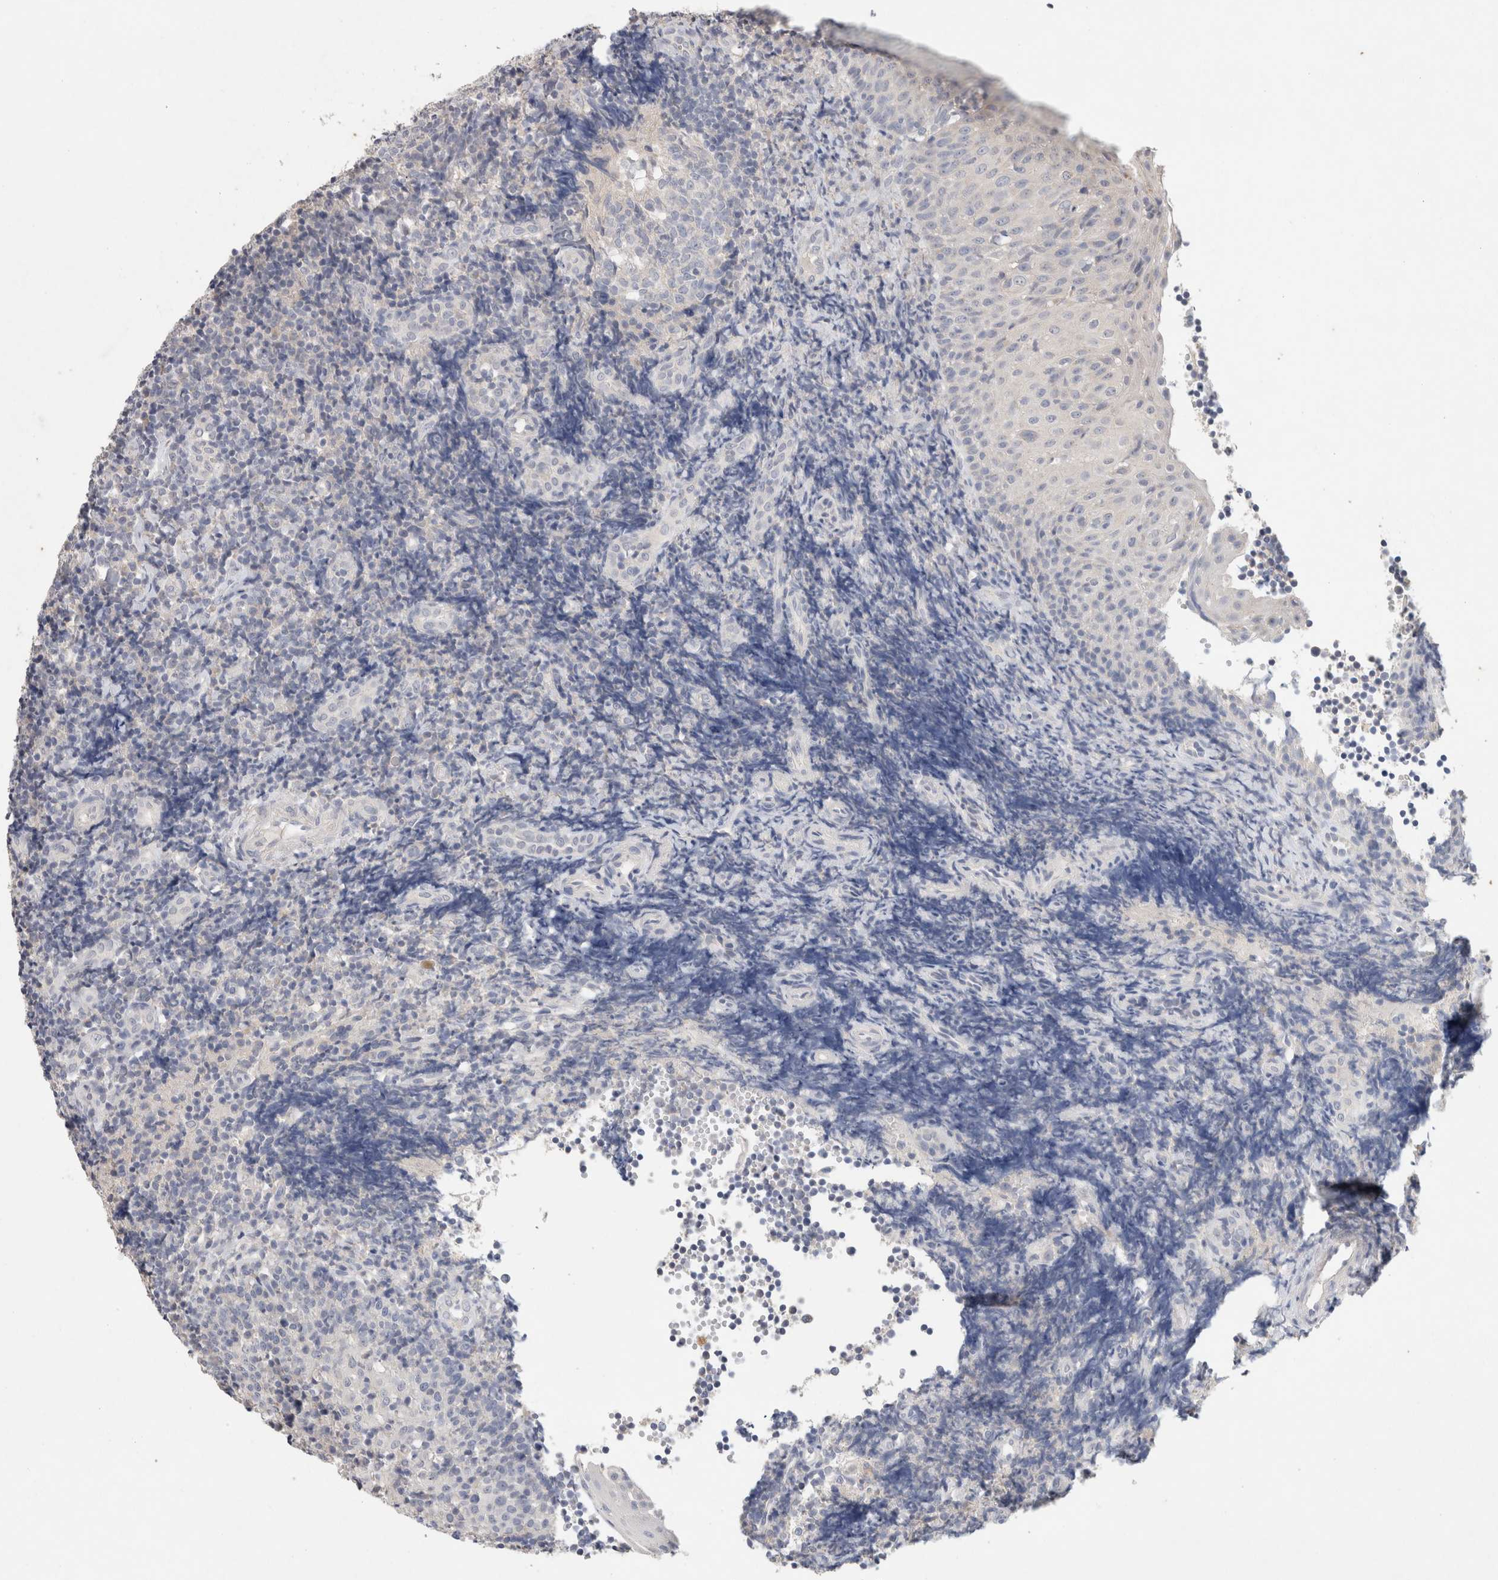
{"staining": {"intensity": "negative", "quantity": "none", "location": "none"}, "tissue": "tonsil", "cell_type": "Germinal center cells", "image_type": "normal", "snomed": [{"axis": "morphology", "description": "Normal tissue, NOS"}, {"axis": "topography", "description": "Tonsil"}], "caption": "Immunohistochemistry micrograph of benign tonsil stained for a protein (brown), which reveals no staining in germinal center cells.", "gene": "MPP2", "patient": {"sex": "female", "age": 40}}